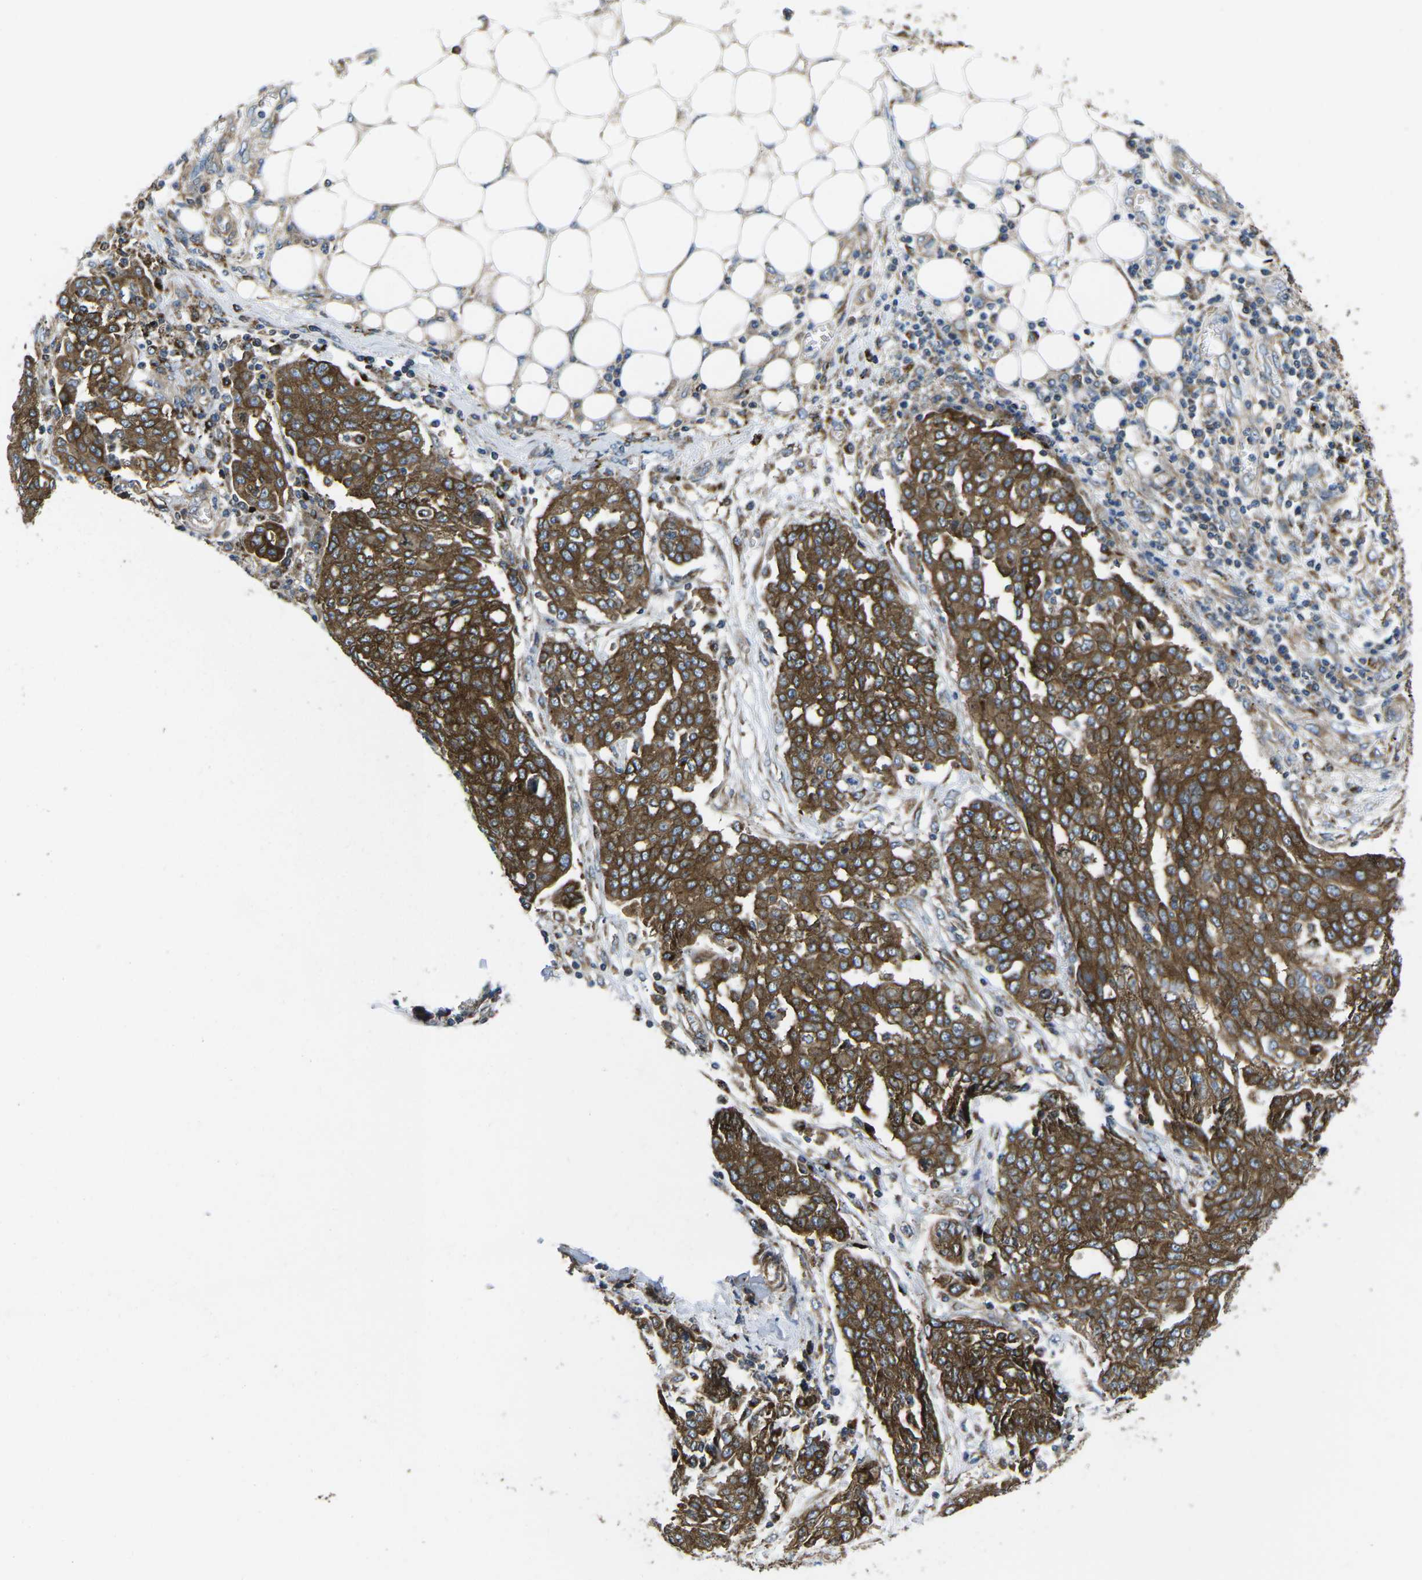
{"staining": {"intensity": "strong", "quantity": ">75%", "location": "cytoplasmic/membranous"}, "tissue": "ovarian cancer", "cell_type": "Tumor cells", "image_type": "cancer", "snomed": [{"axis": "morphology", "description": "Cystadenocarcinoma, serous, NOS"}, {"axis": "topography", "description": "Soft tissue"}, {"axis": "topography", "description": "Ovary"}], "caption": "An image showing strong cytoplasmic/membranous positivity in about >75% of tumor cells in ovarian cancer, as visualized by brown immunohistochemical staining.", "gene": "DLG1", "patient": {"sex": "female", "age": 57}}